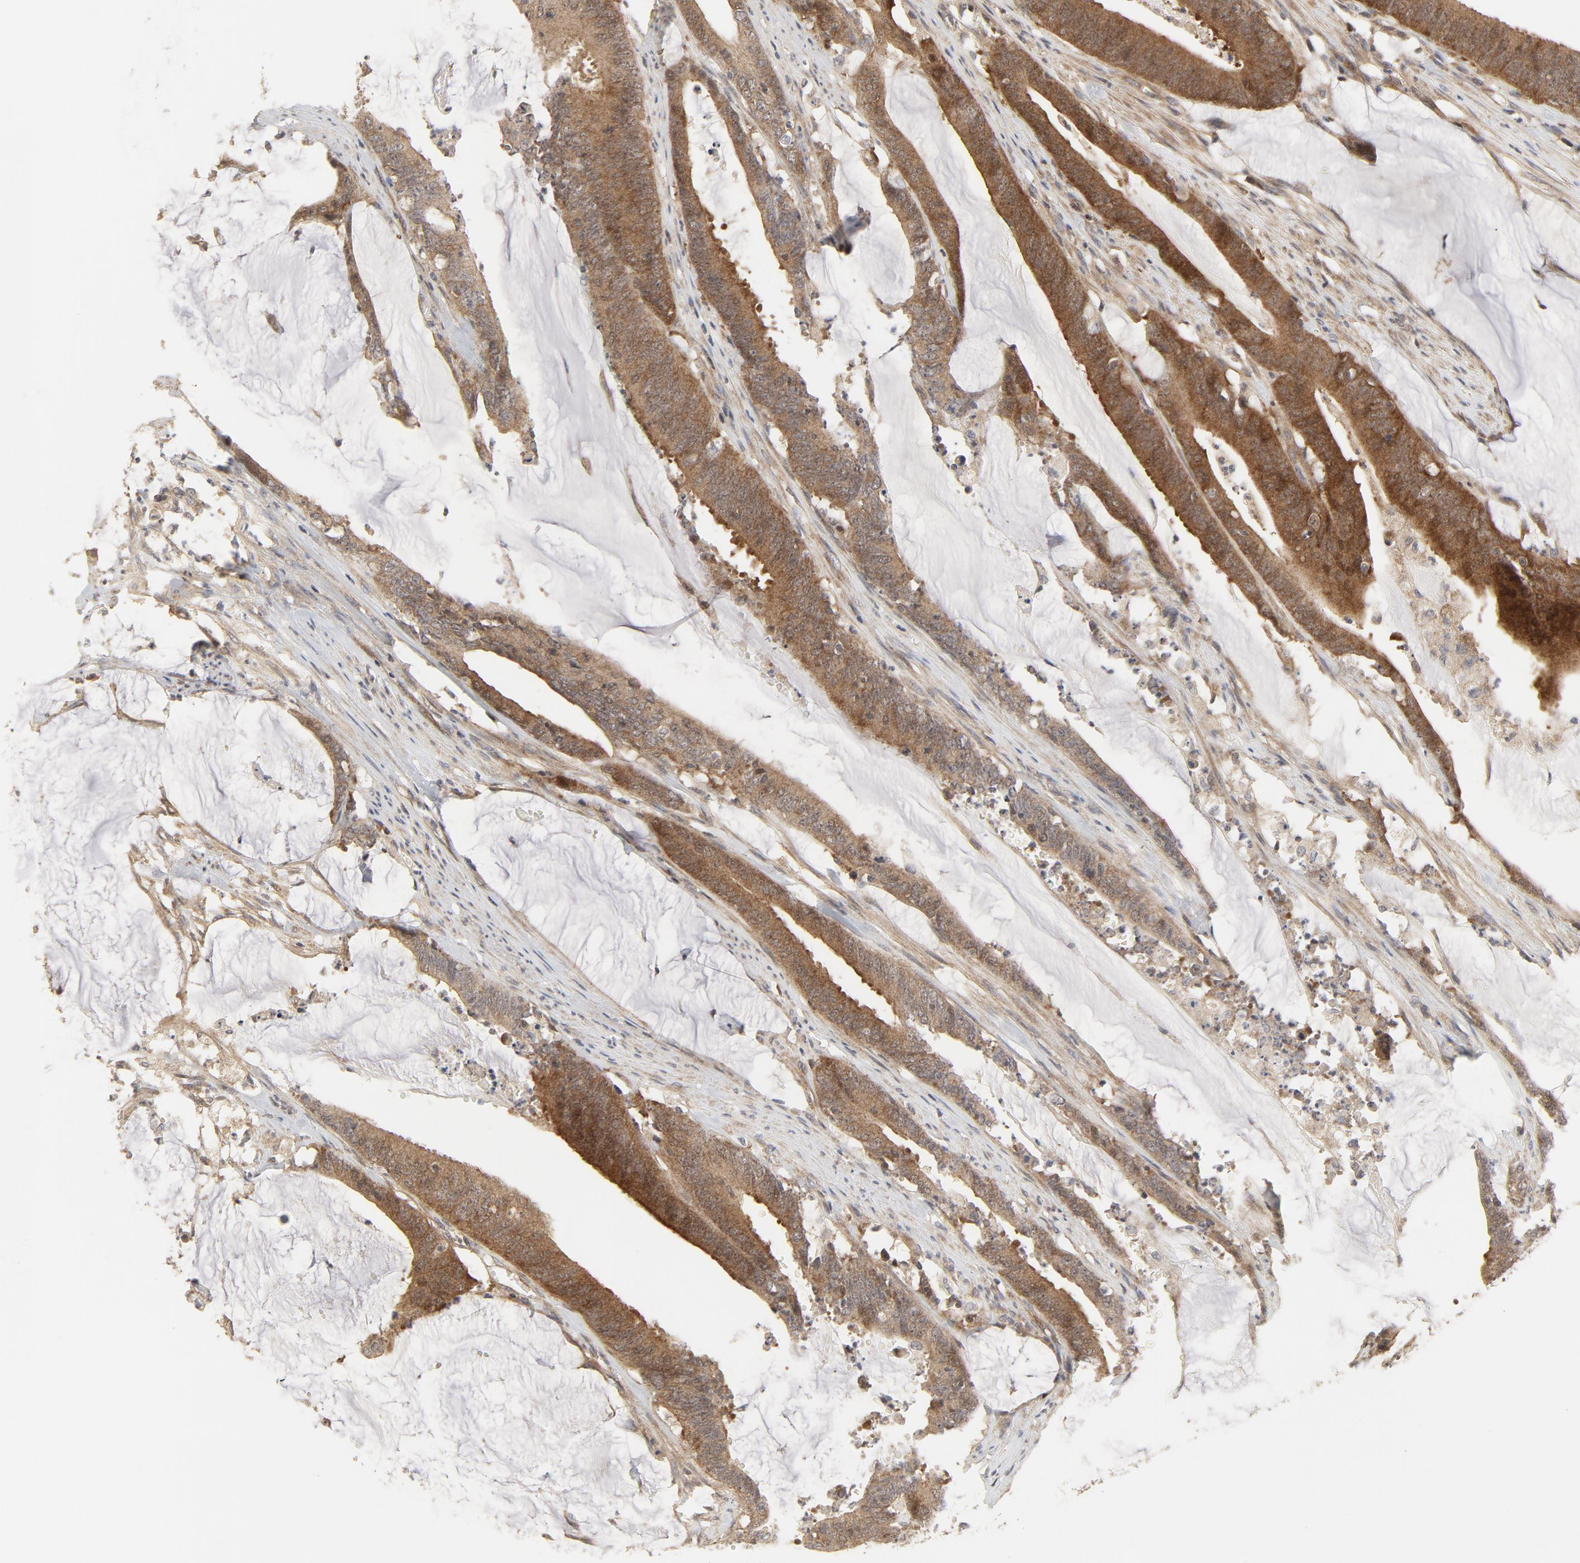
{"staining": {"intensity": "strong", "quantity": ">75%", "location": "cytoplasmic/membranous,nuclear"}, "tissue": "colorectal cancer", "cell_type": "Tumor cells", "image_type": "cancer", "snomed": [{"axis": "morphology", "description": "Adenocarcinoma, NOS"}, {"axis": "topography", "description": "Rectum"}], "caption": "Colorectal adenocarcinoma was stained to show a protein in brown. There is high levels of strong cytoplasmic/membranous and nuclear staining in approximately >75% of tumor cells. (IHC, brightfield microscopy, high magnification).", "gene": "MAP2K7", "patient": {"sex": "female", "age": 66}}